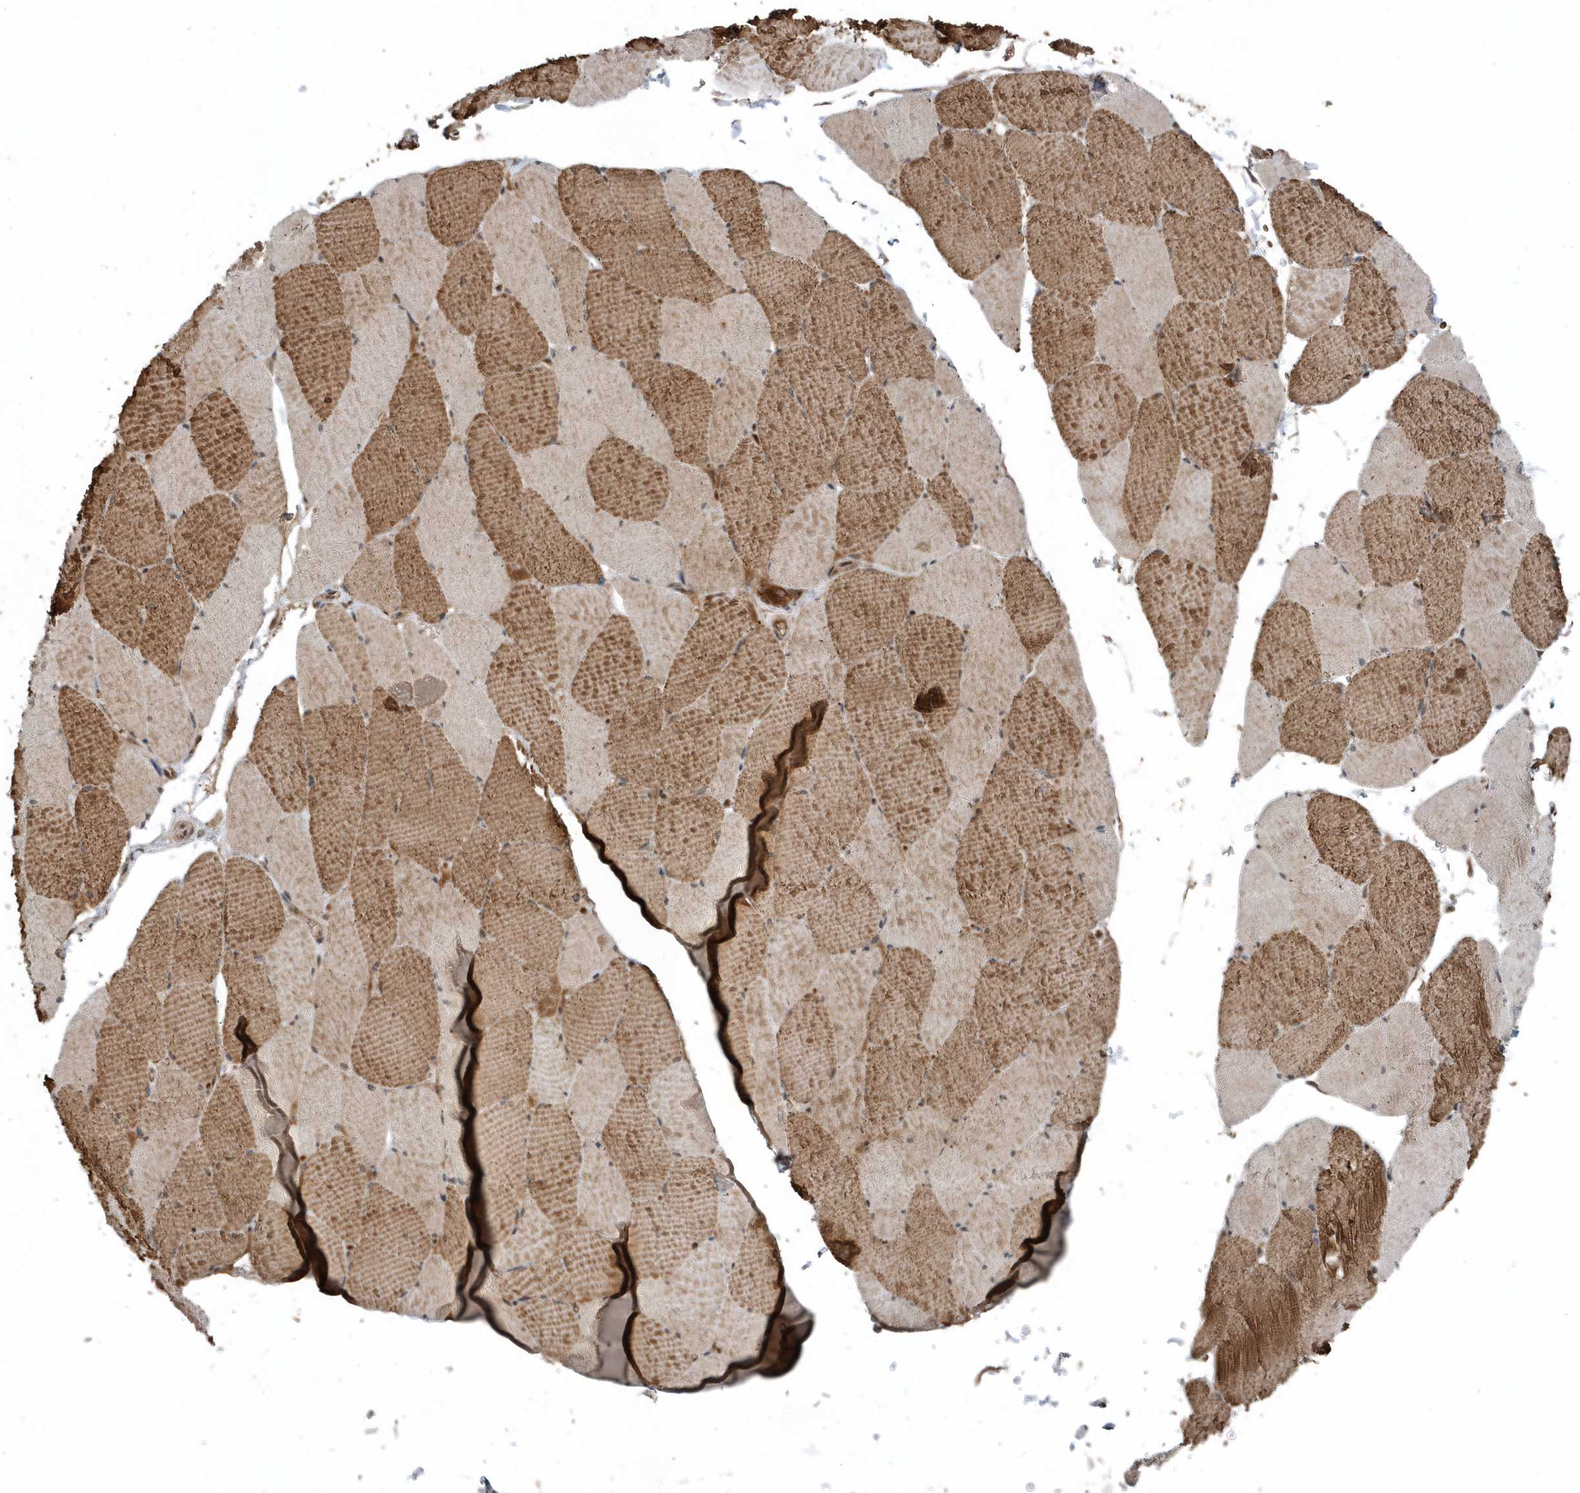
{"staining": {"intensity": "moderate", "quantity": ">75%", "location": "cytoplasmic/membranous"}, "tissue": "skeletal muscle", "cell_type": "Myocytes", "image_type": "normal", "snomed": [{"axis": "morphology", "description": "Normal tissue, NOS"}, {"axis": "topography", "description": "Skeletal muscle"}, {"axis": "topography", "description": "Head-Neck"}], "caption": "IHC image of unremarkable skeletal muscle: skeletal muscle stained using immunohistochemistry demonstrates medium levels of moderate protein expression localized specifically in the cytoplasmic/membranous of myocytes, appearing as a cytoplasmic/membranous brown color.", "gene": "QTRT2", "patient": {"sex": "male", "age": 66}}